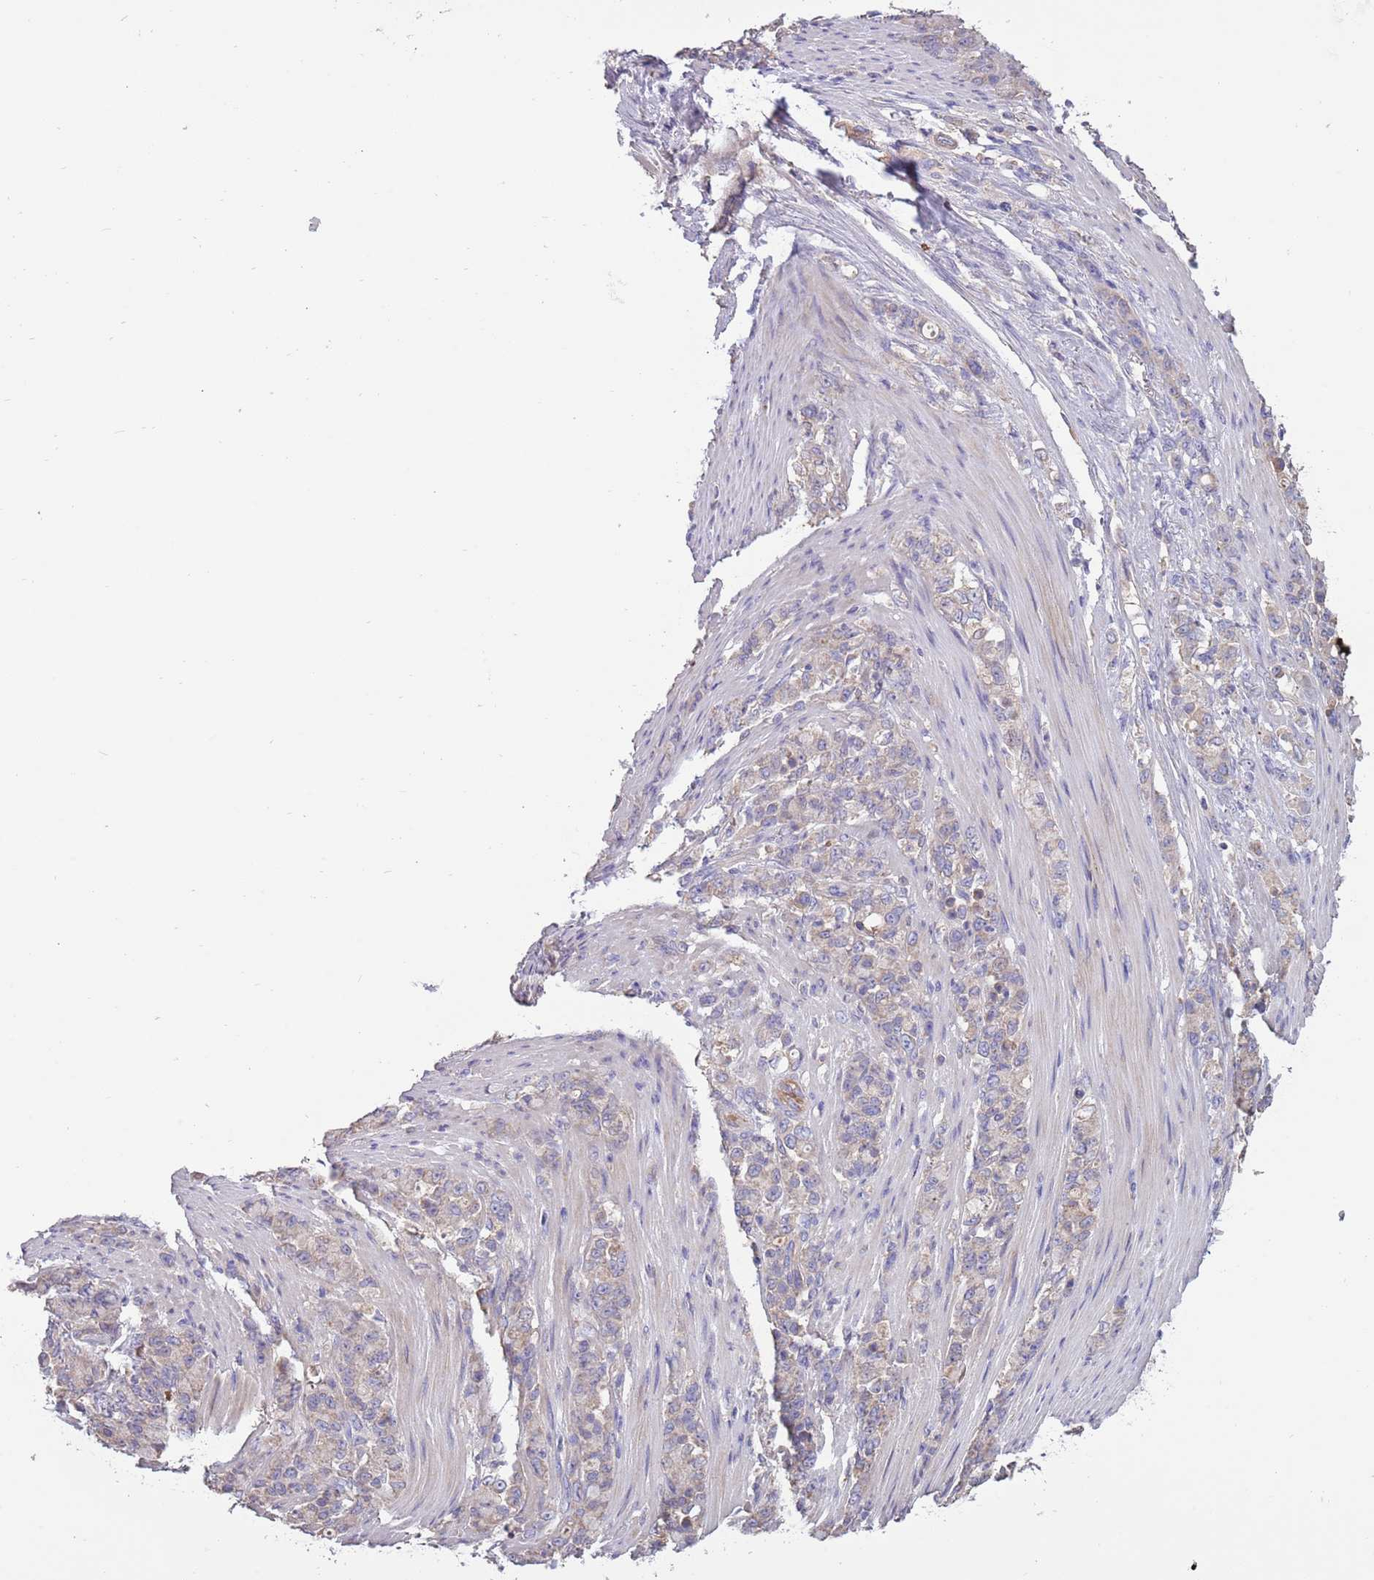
{"staining": {"intensity": "weak", "quantity": "<25%", "location": "cytoplasmic/membranous"}, "tissue": "stomach cancer", "cell_type": "Tumor cells", "image_type": "cancer", "snomed": [{"axis": "morphology", "description": "Normal tissue, NOS"}, {"axis": "morphology", "description": "Adenocarcinoma, NOS"}, {"axis": "topography", "description": "Stomach"}], "caption": "A photomicrograph of adenocarcinoma (stomach) stained for a protein reveals no brown staining in tumor cells.", "gene": "TRMO", "patient": {"sex": "female", "age": 79}}